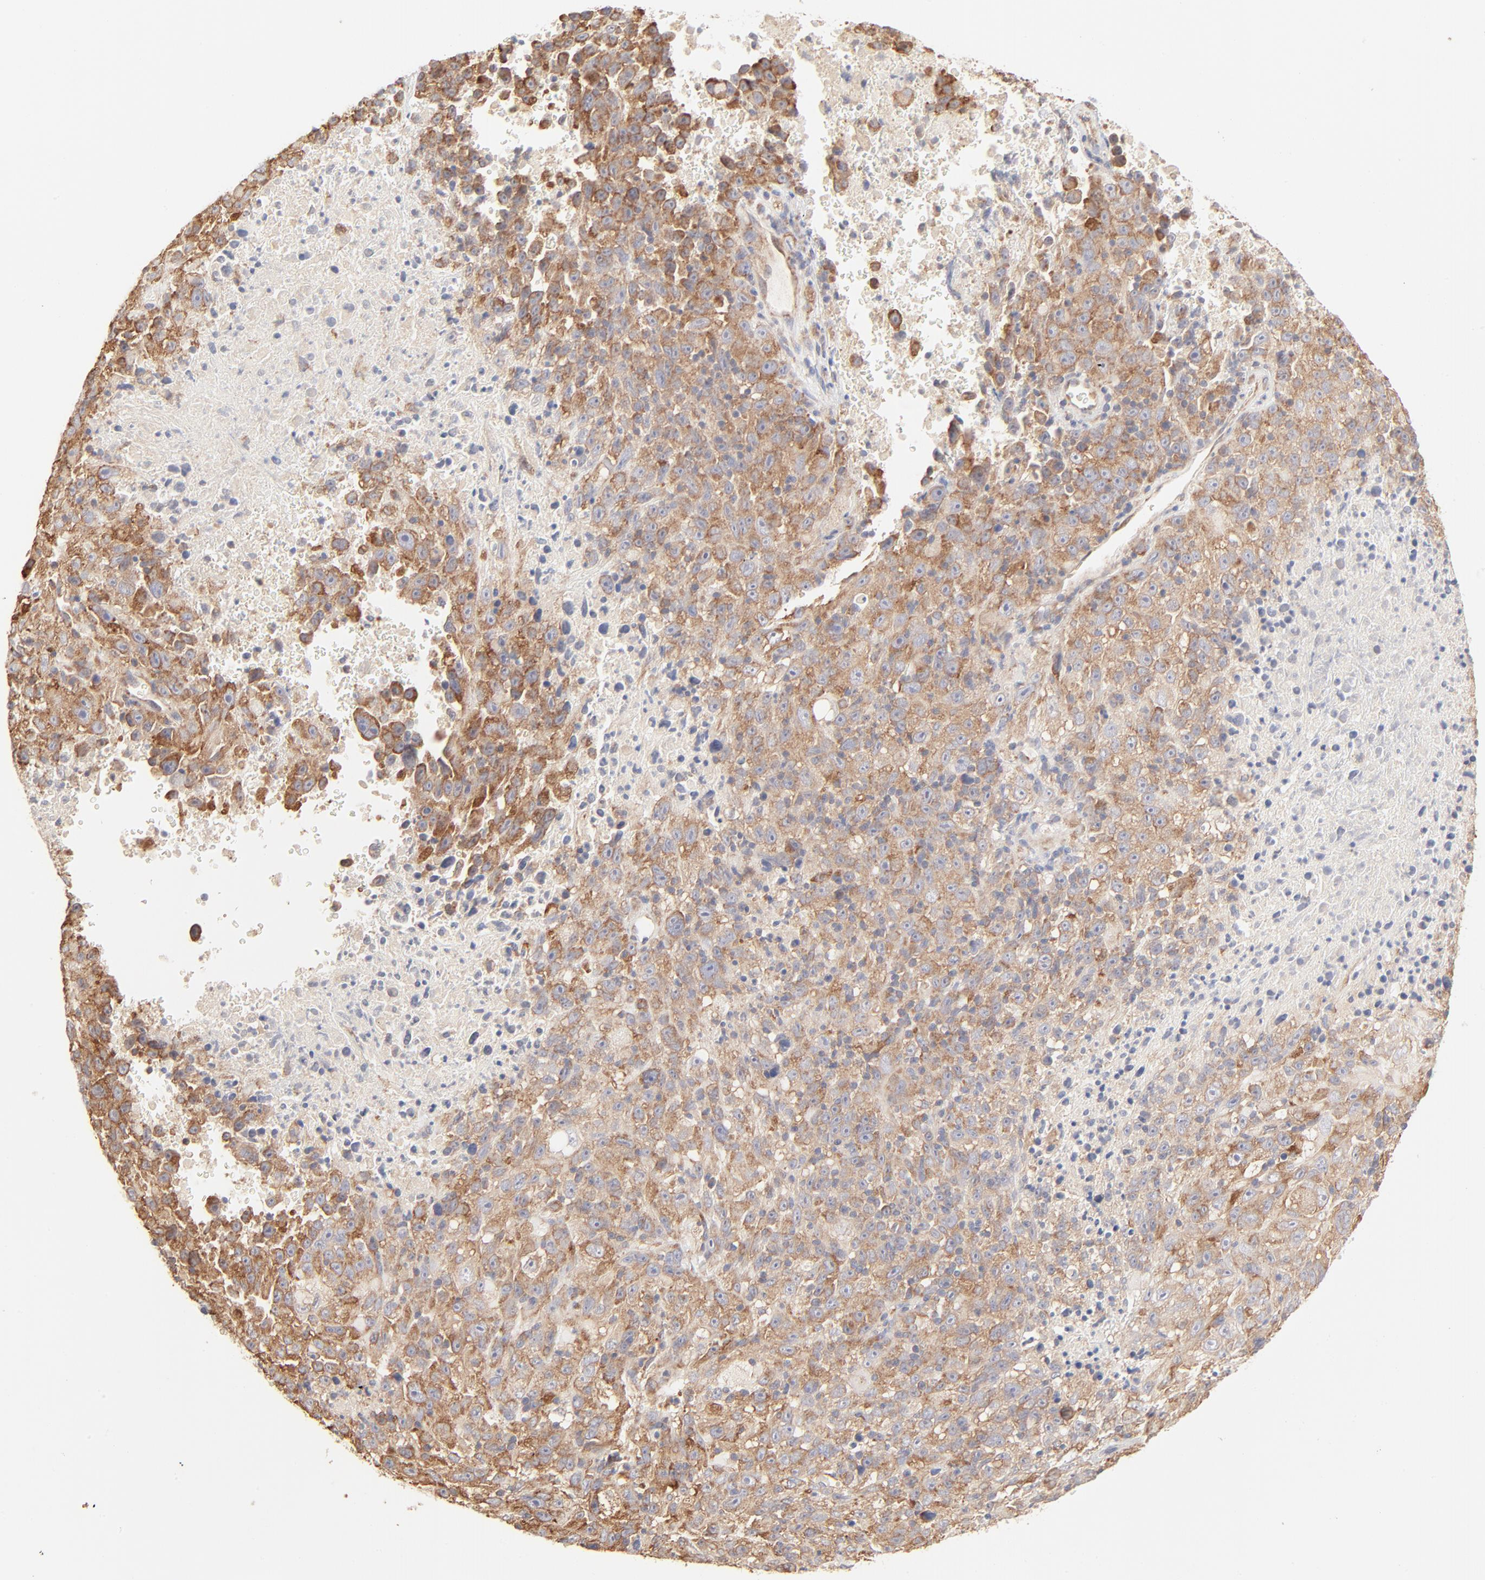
{"staining": {"intensity": "moderate", "quantity": ">75%", "location": "cytoplasmic/membranous"}, "tissue": "melanoma", "cell_type": "Tumor cells", "image_type": "cancer", "snomed": [{"axis": "morphology", "description": "Malignant melanoma, Metastatic site"}, {"axis": "topography", "description": "Cerebral cortex"}], "caption": "High-power microscopy captured an immunohistochemistry image of melanoma, revealing moderate cytoplasmic/membranous positivity in approximately >75% of tumor cells.", "gene": "RPS20", "patient": {"sex": "female", "age": 52}}